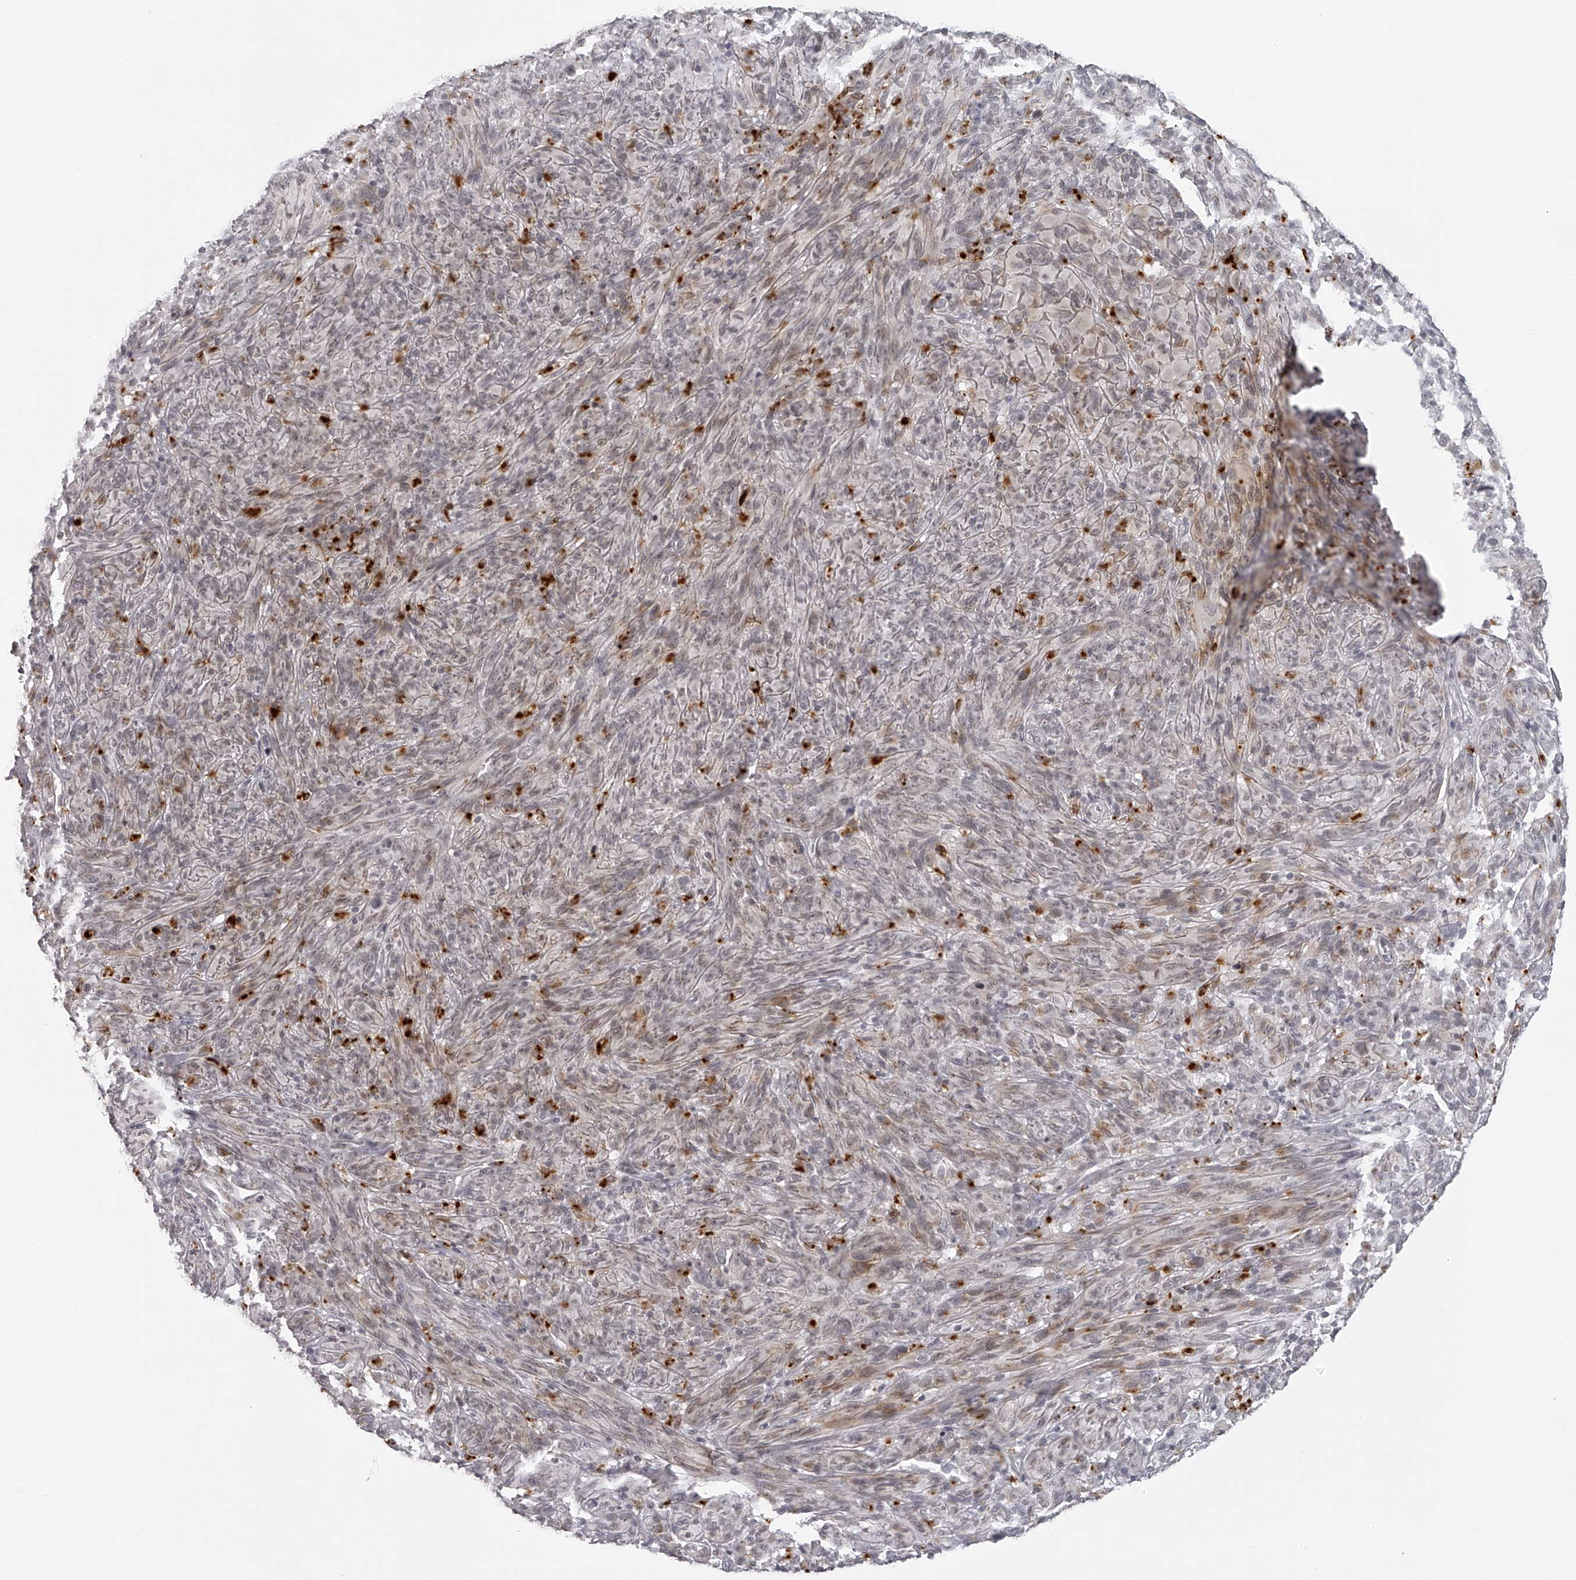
{"staining": {"intensity": "weak", "quantity": "<25%", "location": "cytoplasmic/membranous"}, "tissue": "melanoma", "cell_type": "Tumor cells", "image_type": "cancer", "snomed": [{"axis": "morphology", "description": "Malignant melanoma, NOS"}, {"axis": "topography", "description": "Skin of head"}], "caption": "IHC photomicrograph of neoplastic tissue: melanoma stained with DAB displays no significant protein staining in tumor cells.", "gene": "RNF220", "patient": {"sex": "male", "age": 96}}